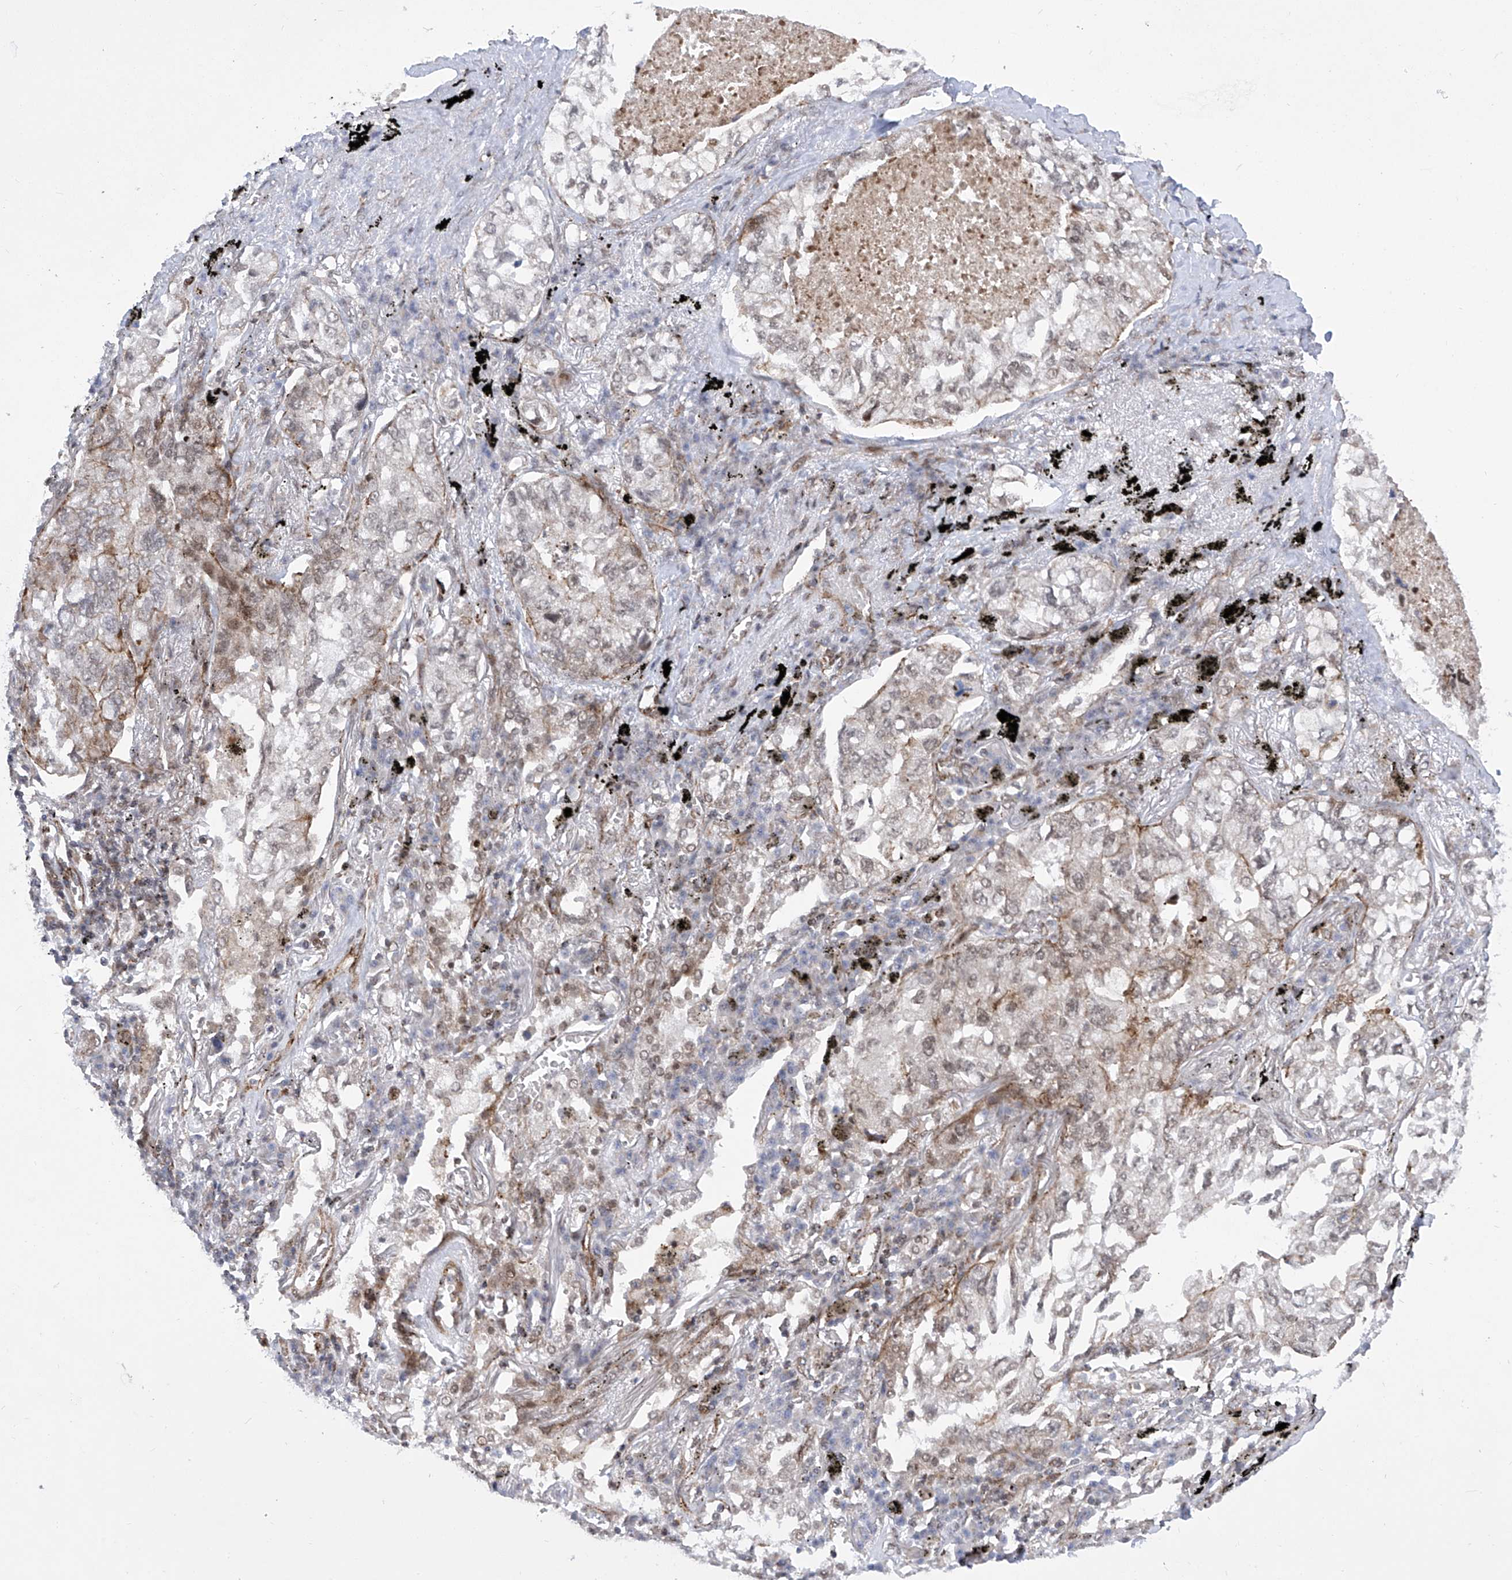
{"staining": {"intensity": "weak", "quantity": ">75%", "location": "nuclear"}, "tissue": "lung cancer", "cell_type": "Tumor cells", "image_type": "cancer", "snomed": [{"axis": "morphology", "description": "Adenocarcinoma, NOS"}, {"axis": "topography", "description": "Lung"}], "caption": "A high-resolution micrograph shows immunohistochemistry staining of lung cancer (adenocarcinoma), which shows weak nuclear staining in about >75% of tumor cells.", "gene": "CEP290", "patient": {"sex": "male", "age": 65}}